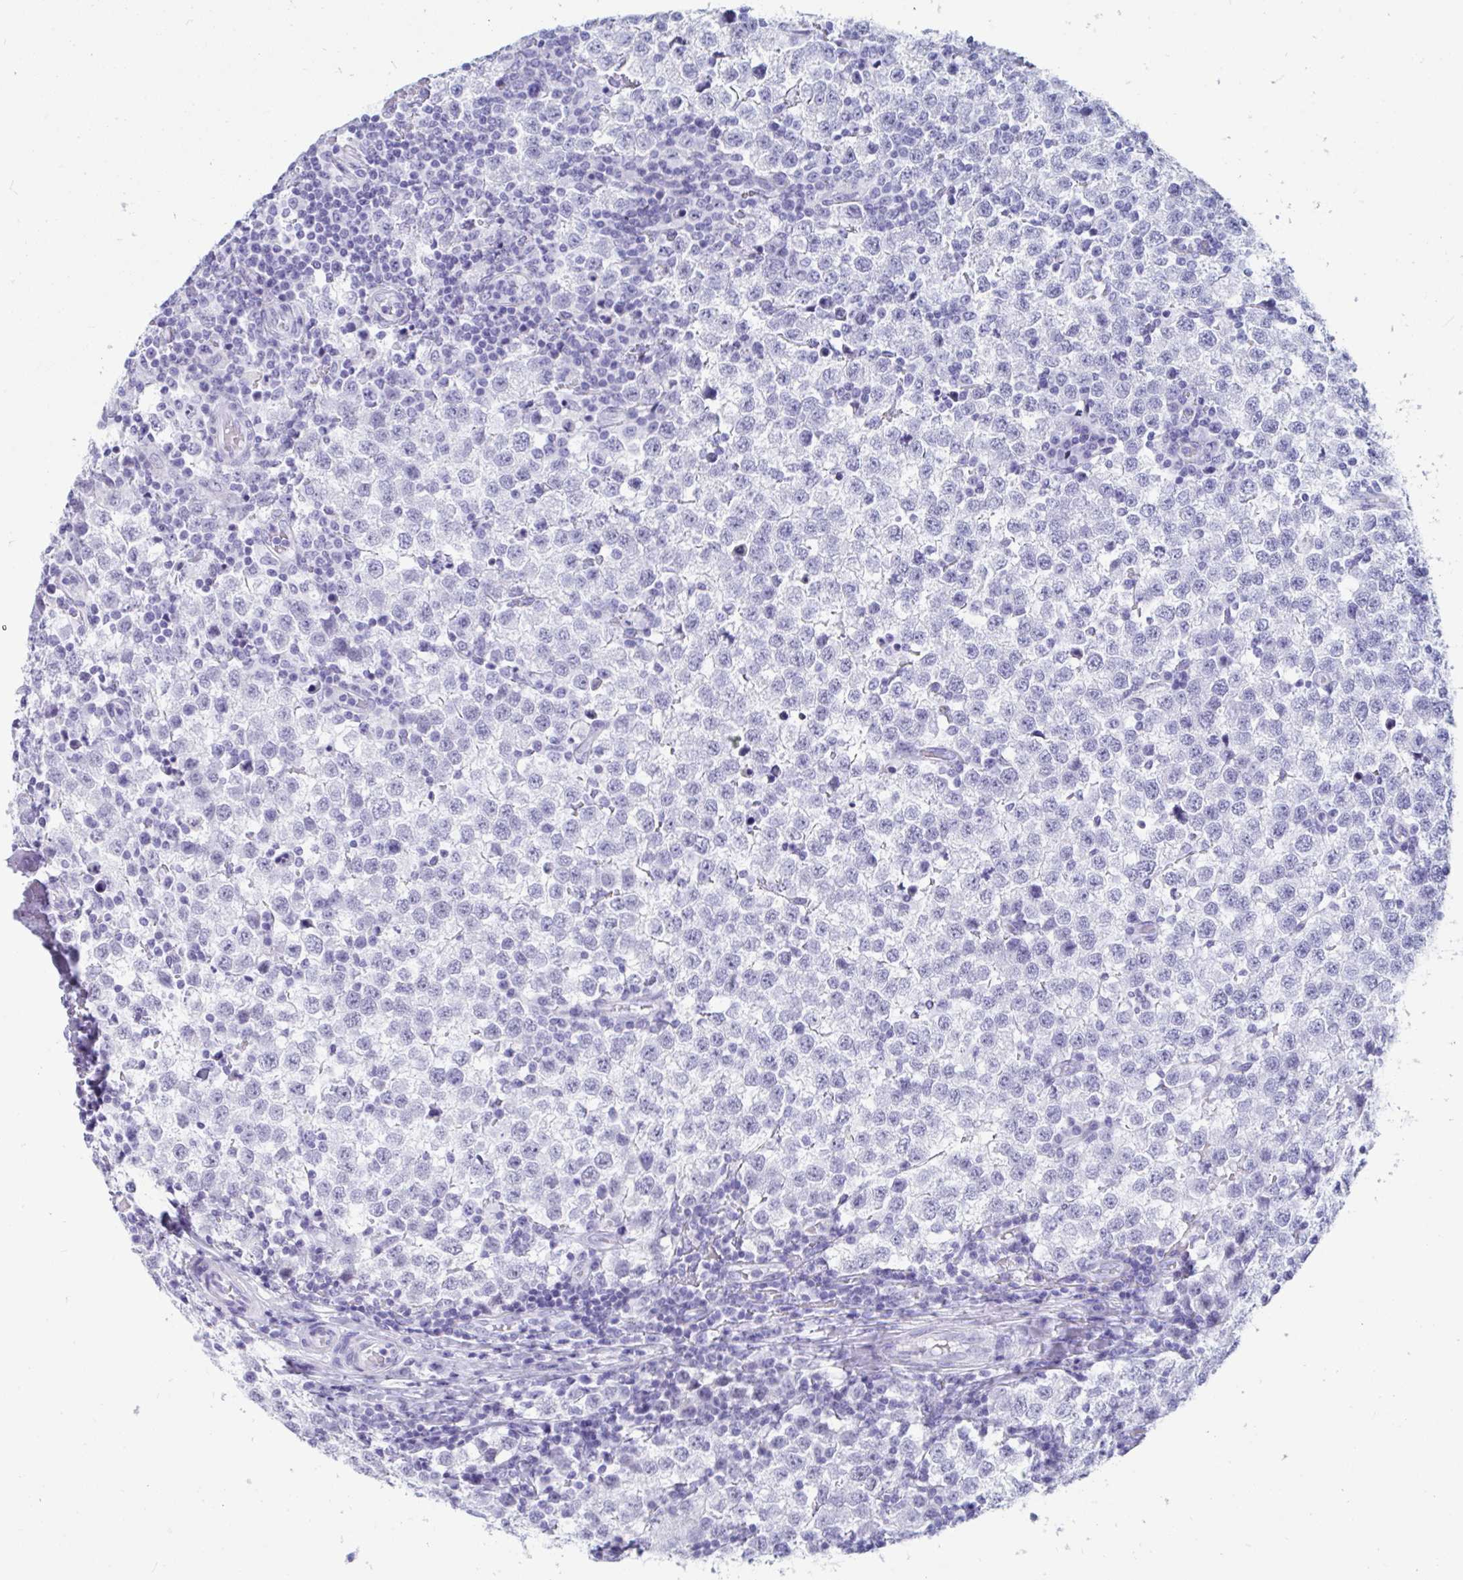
{"staining": {"intensity": "negative", "quantity": "none", "location": "none"}, "tissue": "testis cancer", "cell_type": "Tumor cells", "image_type": "cancer", "snomed": [{"axis": "morphology", "description": "Seminoma, NOS"}, {"axis": "topography", "description": "Testis"}], "caption": "Immunohistochemical staining of testis seminoma demonstrates no significant expression in tumor cells.", "gene": "GKN2", "patient": {"sex": "male", "age": 34}}